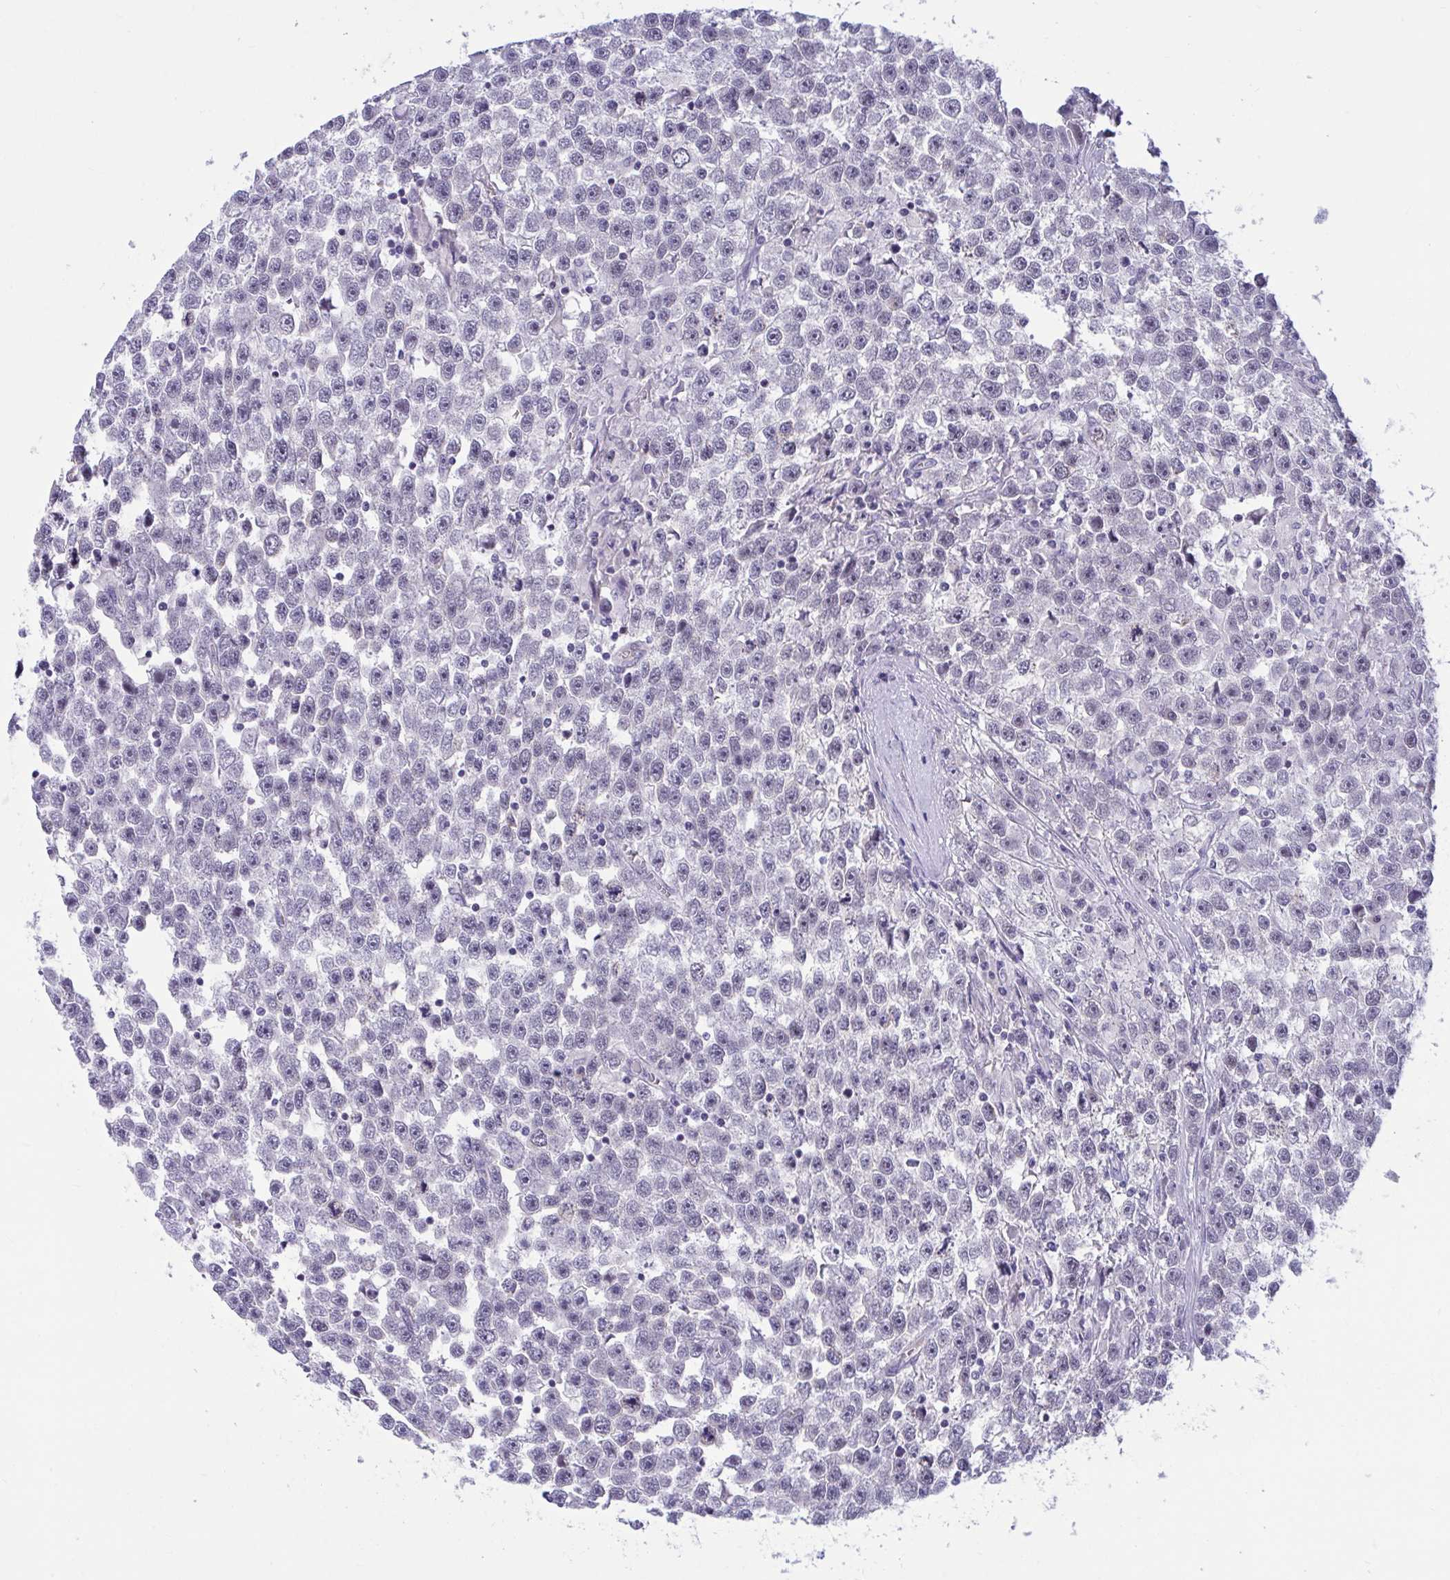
{"staining": {"intensity": "negative", "quantity": "none", "location": "none"}, "tissue": "testis cancer", "cell_type": "Tumor cells", "image_type": "cancer", "snomed": [{"axis": "morphology", "description": "Seminoma, NOS"}, {"axis": "topography", "description": "Testis"}], "caption": "High magnification brightfield microscopy of seminoma (testis) stained with DAB (brown) and counterstained with hematoxylin (blue): tumor cells show no significant expression.", "gene": "CNGB3", "patient": {"sex": "male", "age": 31}}